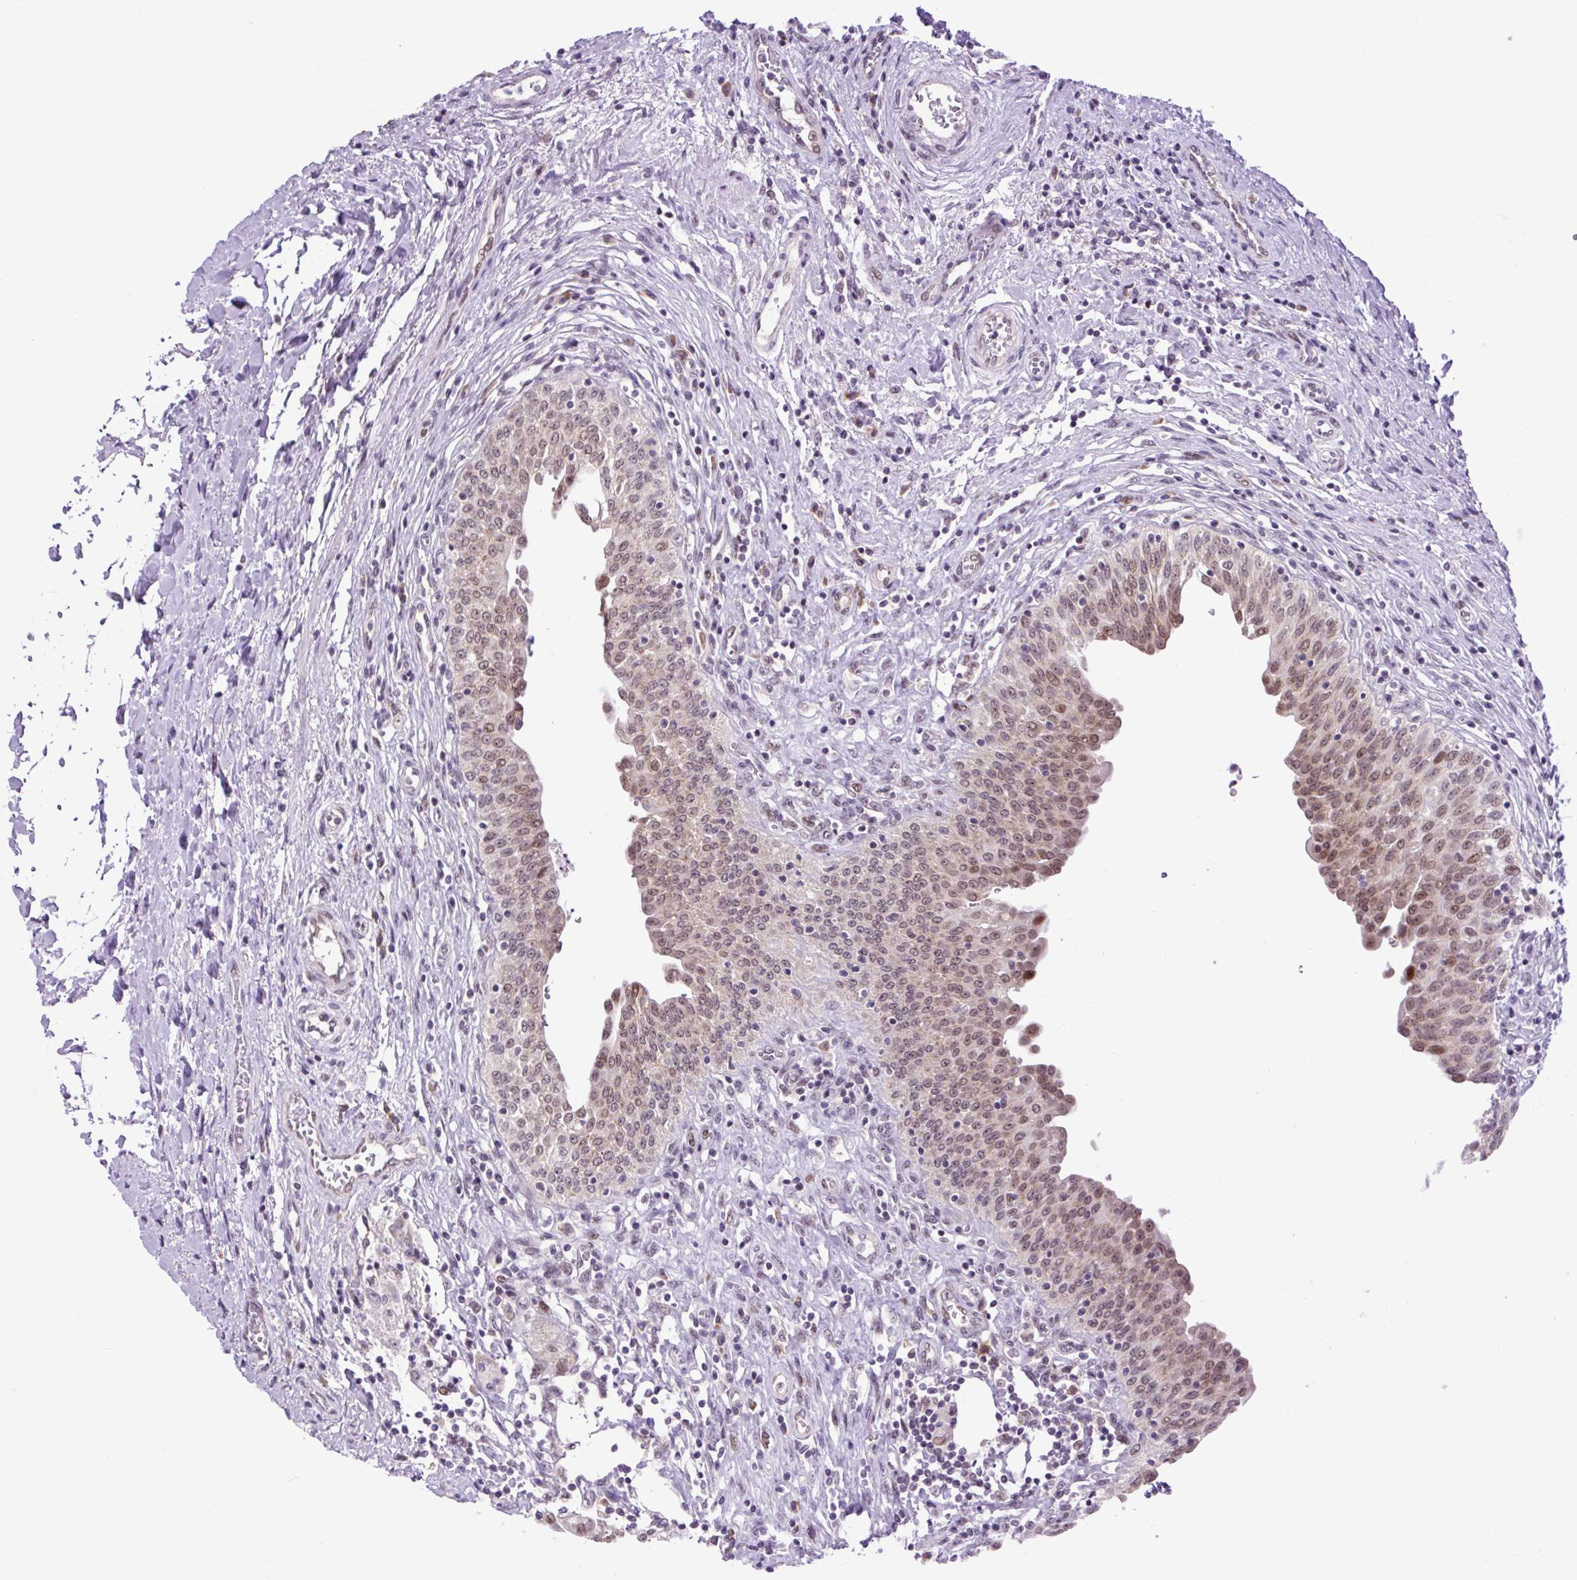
{"staining": {"intensity": "moderate", "quantity": ">75%", "location": "nuclear"}, "tissue": "urinary bladder", "cell_type": "Urothelial cells", "image_type": "normal", "snomed": [{"axis": "morphology", "description": "Normal tissue, NOS"}, {"axis": "topography", "description": "Urinary bladder"}], "caption": "Immunohistochemistry (IHC) (DAB (3,3'-diaminobenzidine)) staining of normal human urinary bladder displays moderate nuclear protein expression in about >75% of urothelial cells.", "gene": "CLK2", "patient": {"sex": "male", "age": 71}}